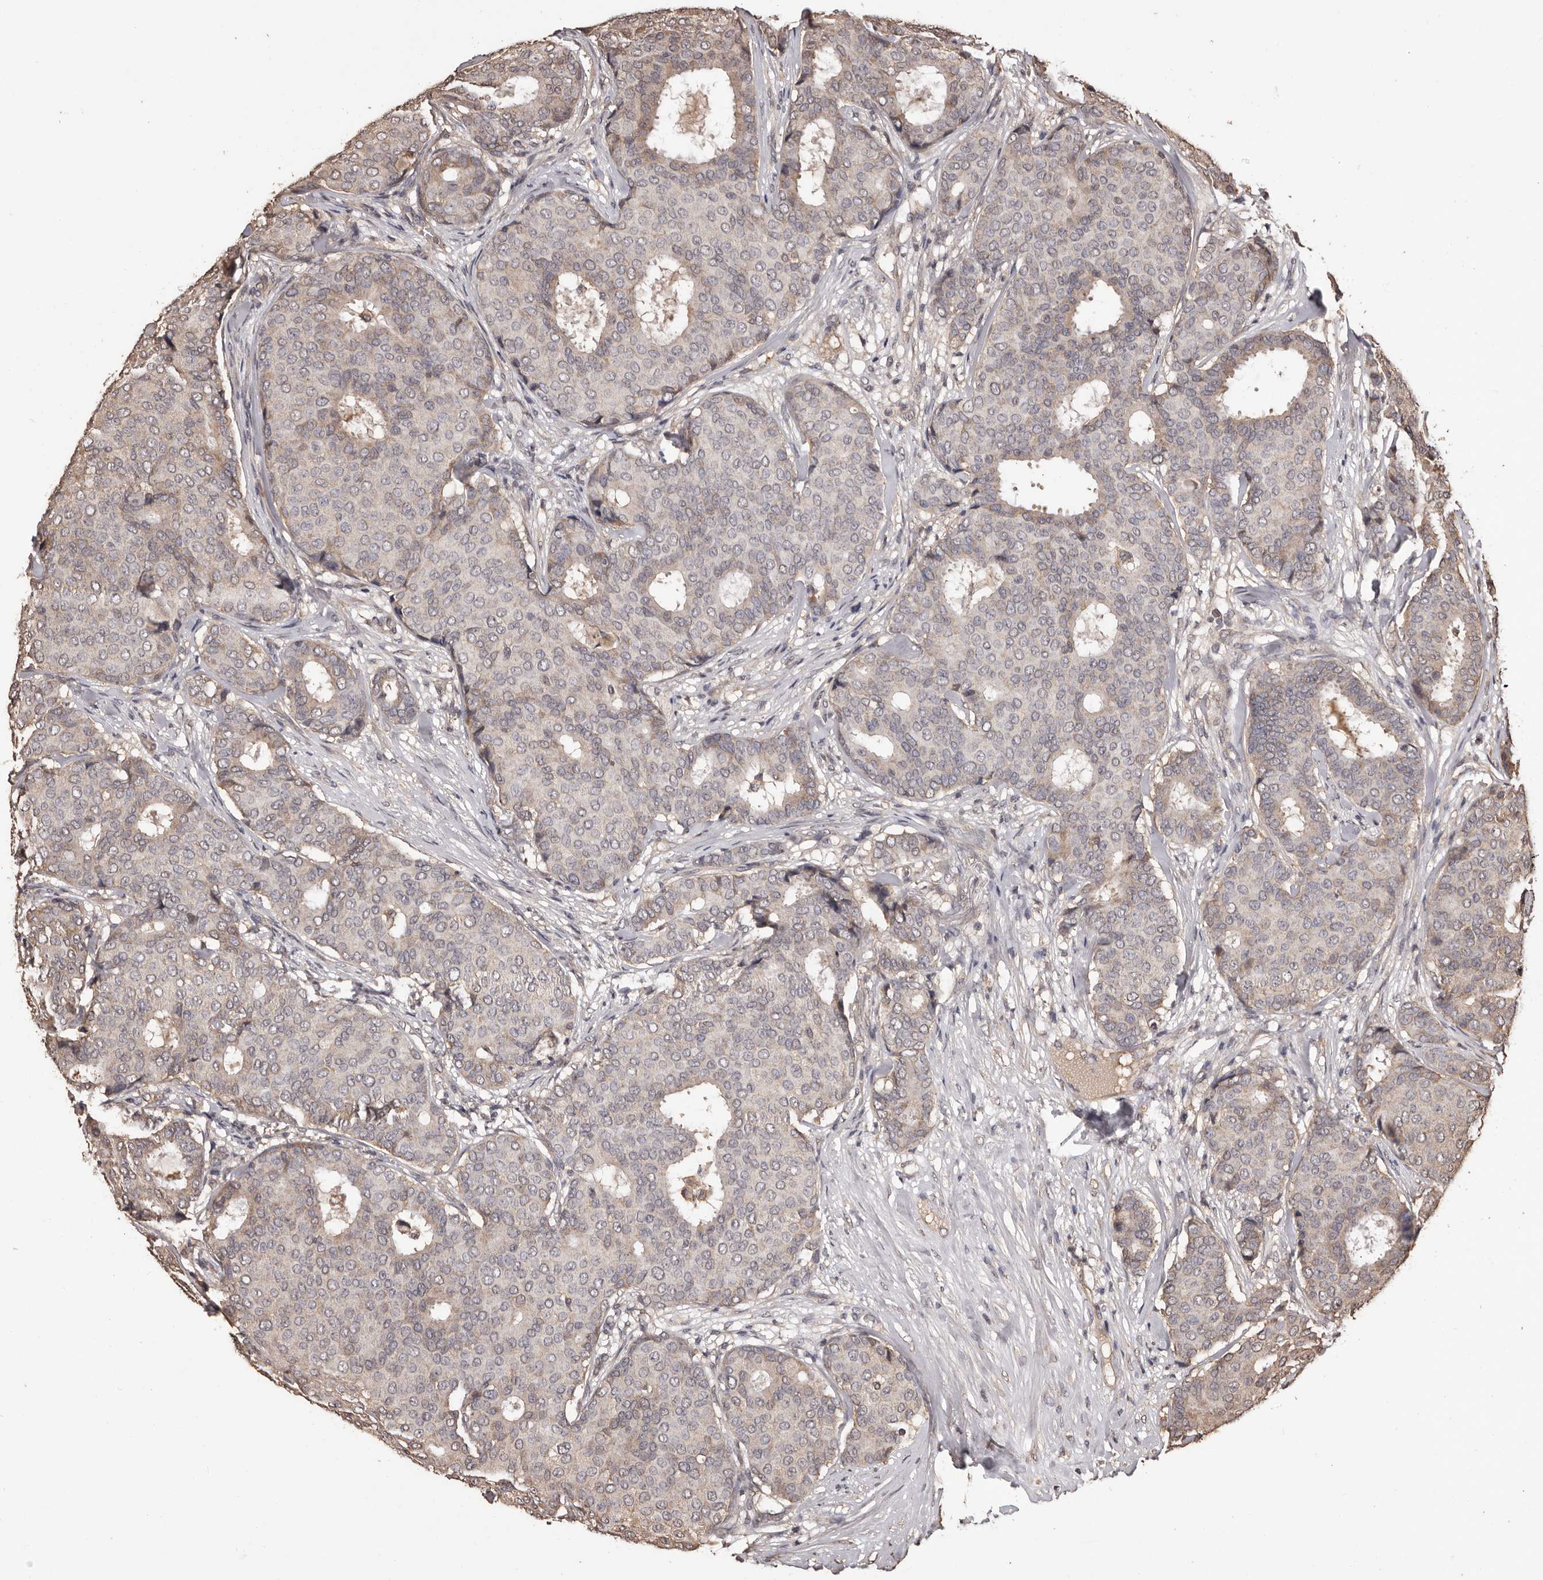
{"staining": {"intensity": "weak", "quantity": "<25%", "location": "cytoplasmic/membranous"}, "tissue": "breast cancer", "cell_type": "Tumor cells", "image_type": "cancer", "snomed": [{"axis": "morphology", "description": "Duct carcinoma"}, {"axis": "topography", "description": "Breast"}], "caption": "This is an immunohistochemistry (IHC) micrograph of human breast invasive ductal carcinoma. There is no positivity in tumor cells.", "gene": "NAV1", "patient": {"sex": "female", "age": 75}}